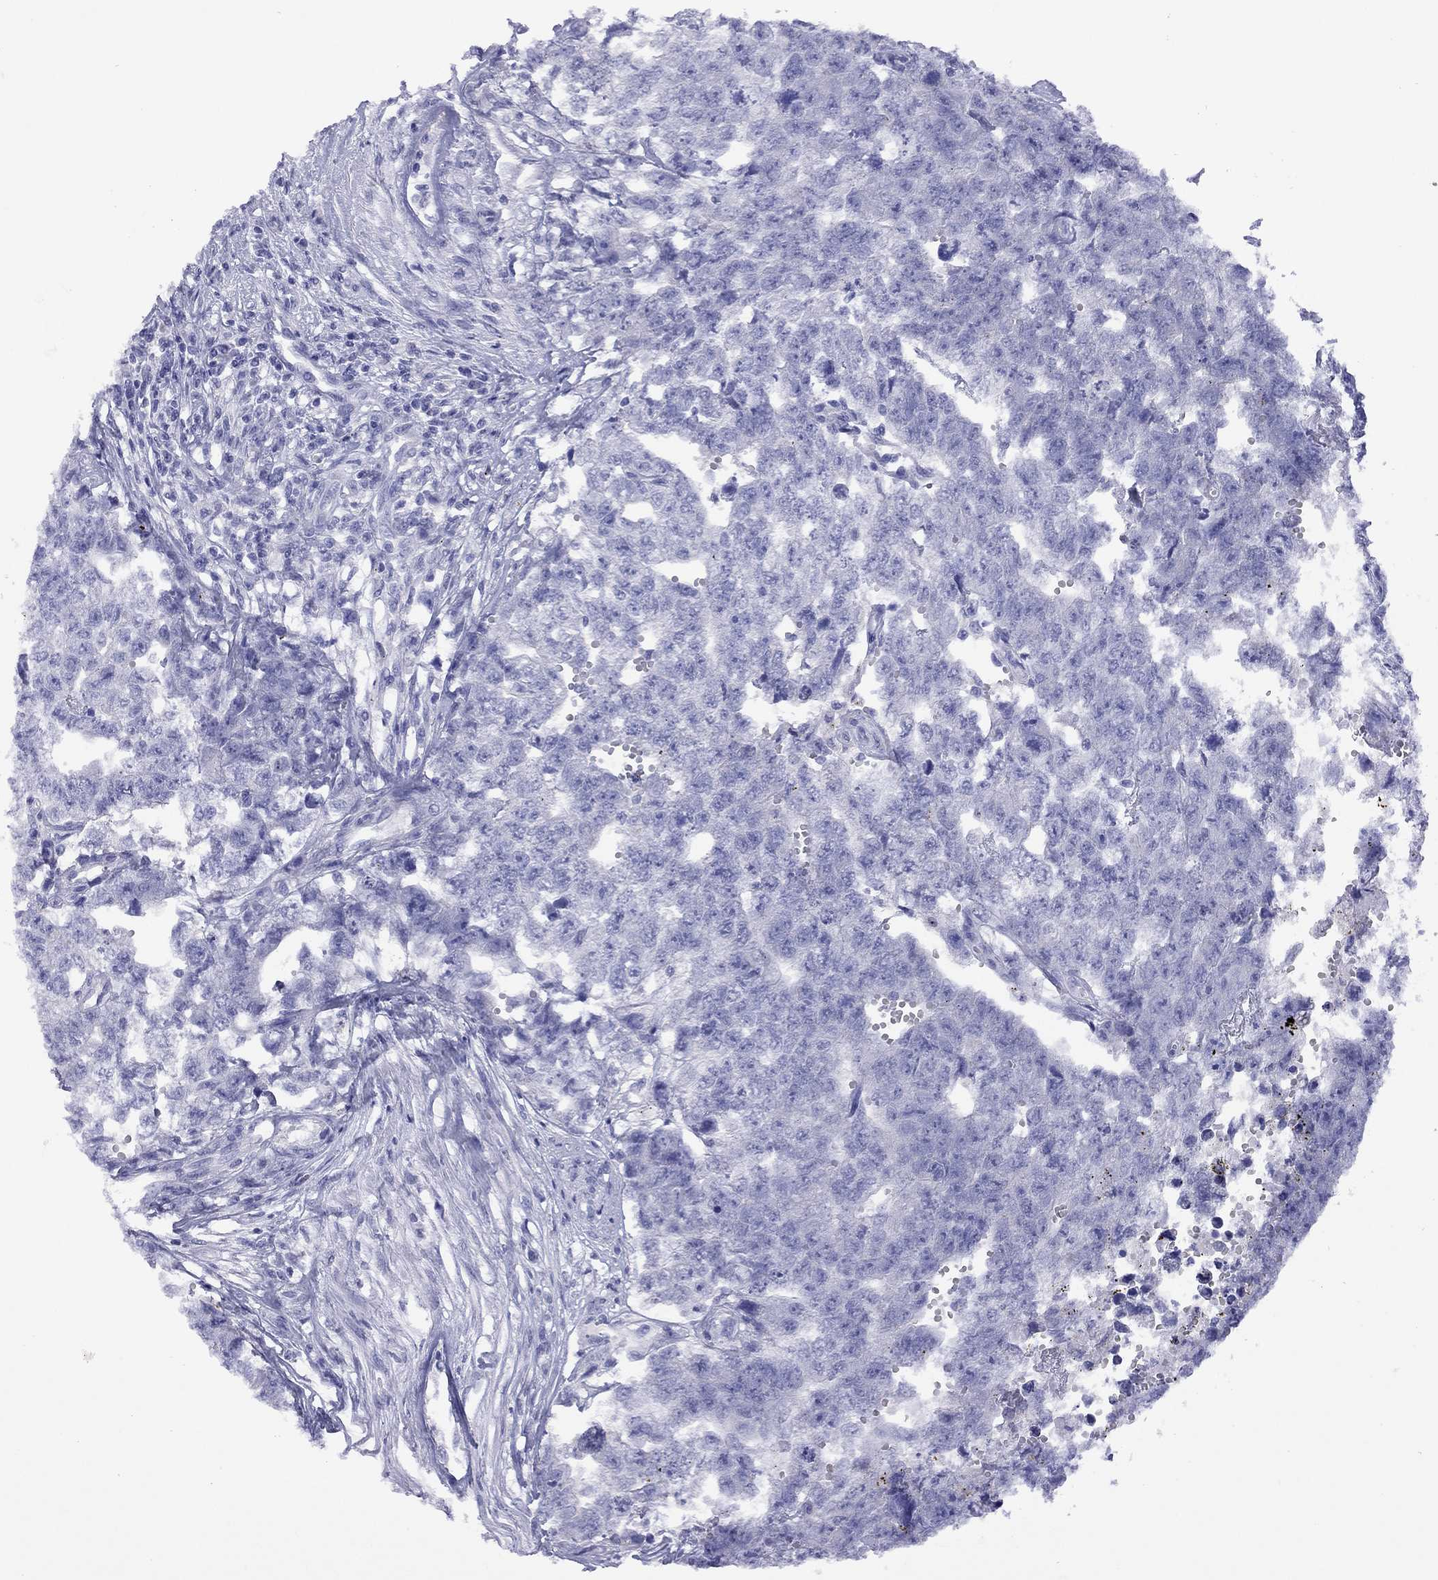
{"staining": {"intensity": "negative", "quantity": "none", "location": "none"}, "tissue": "testis cancer", "cell_type": "Tumor cells", "image_type": "cancer", "snomed": [{"axis": "morphology", "description": "Seminoma, NOS"}, {"axis": "morphology", "description": "Carcinoma, Embryonal, NOS"}, {"axis": "topography", "description": "Testis"}], "caption": "High power microscopy histopathology image of an immunohistochemistry (IHC) micrograph of testis embryonal carcinoma, revealing no significant expression in tumor cells.", "gene": "FIGLA", "patient": {"sex": "male", "age": 22}}